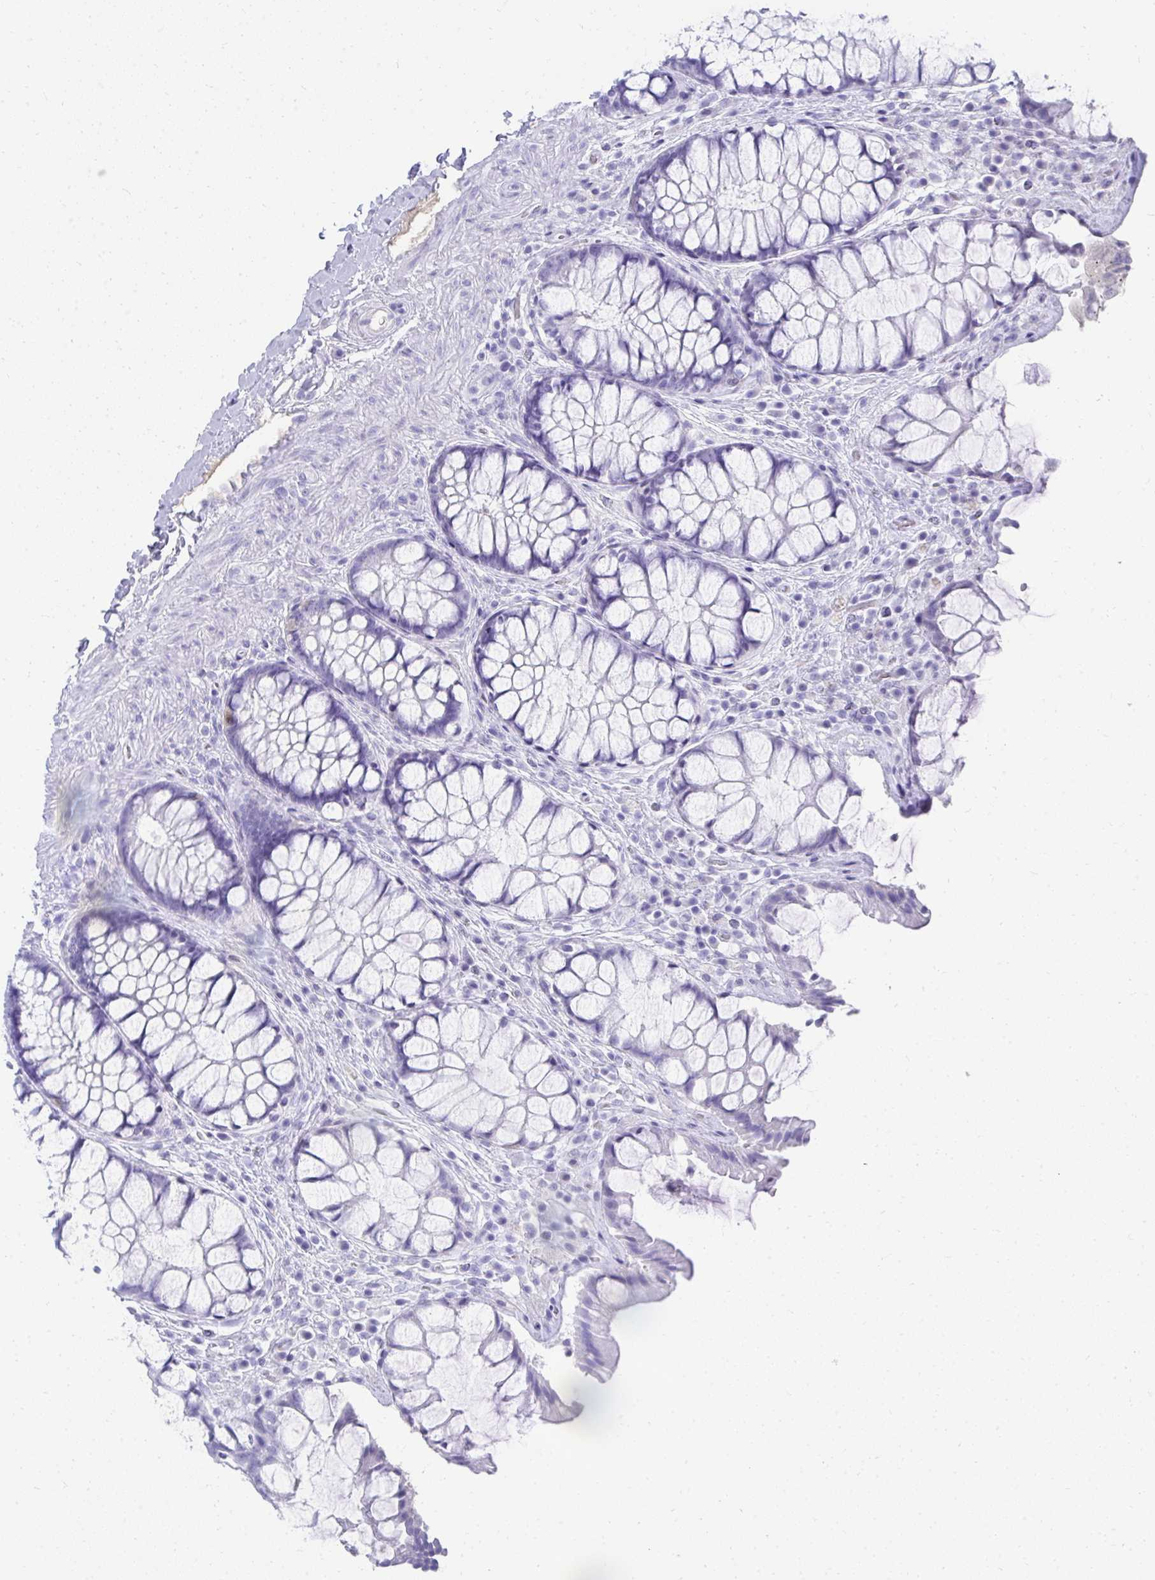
{"staining": {"intensity": "negative", "quantity": "none", "location": "none"}, "tissue": "rectum", "cell_type": "Glandular cells", "image_type": "normal", "snomed": [{"axis": "morphology", "description": "Normal tissue, NOS"}, {"axis": "topography", "description": "Rectum"}], "caption": "A micrograph of human rectum is negative for staining in glandular cells. The staining was performed using DAB (3,3'-diaminobenzidine) to visualize the protein expression in brown, while the nuclei were stained in blue with hematoxylin (Magnification: 20x).", "gene": "TNNT1", "patient": {"sex": "female", "age": 58}}